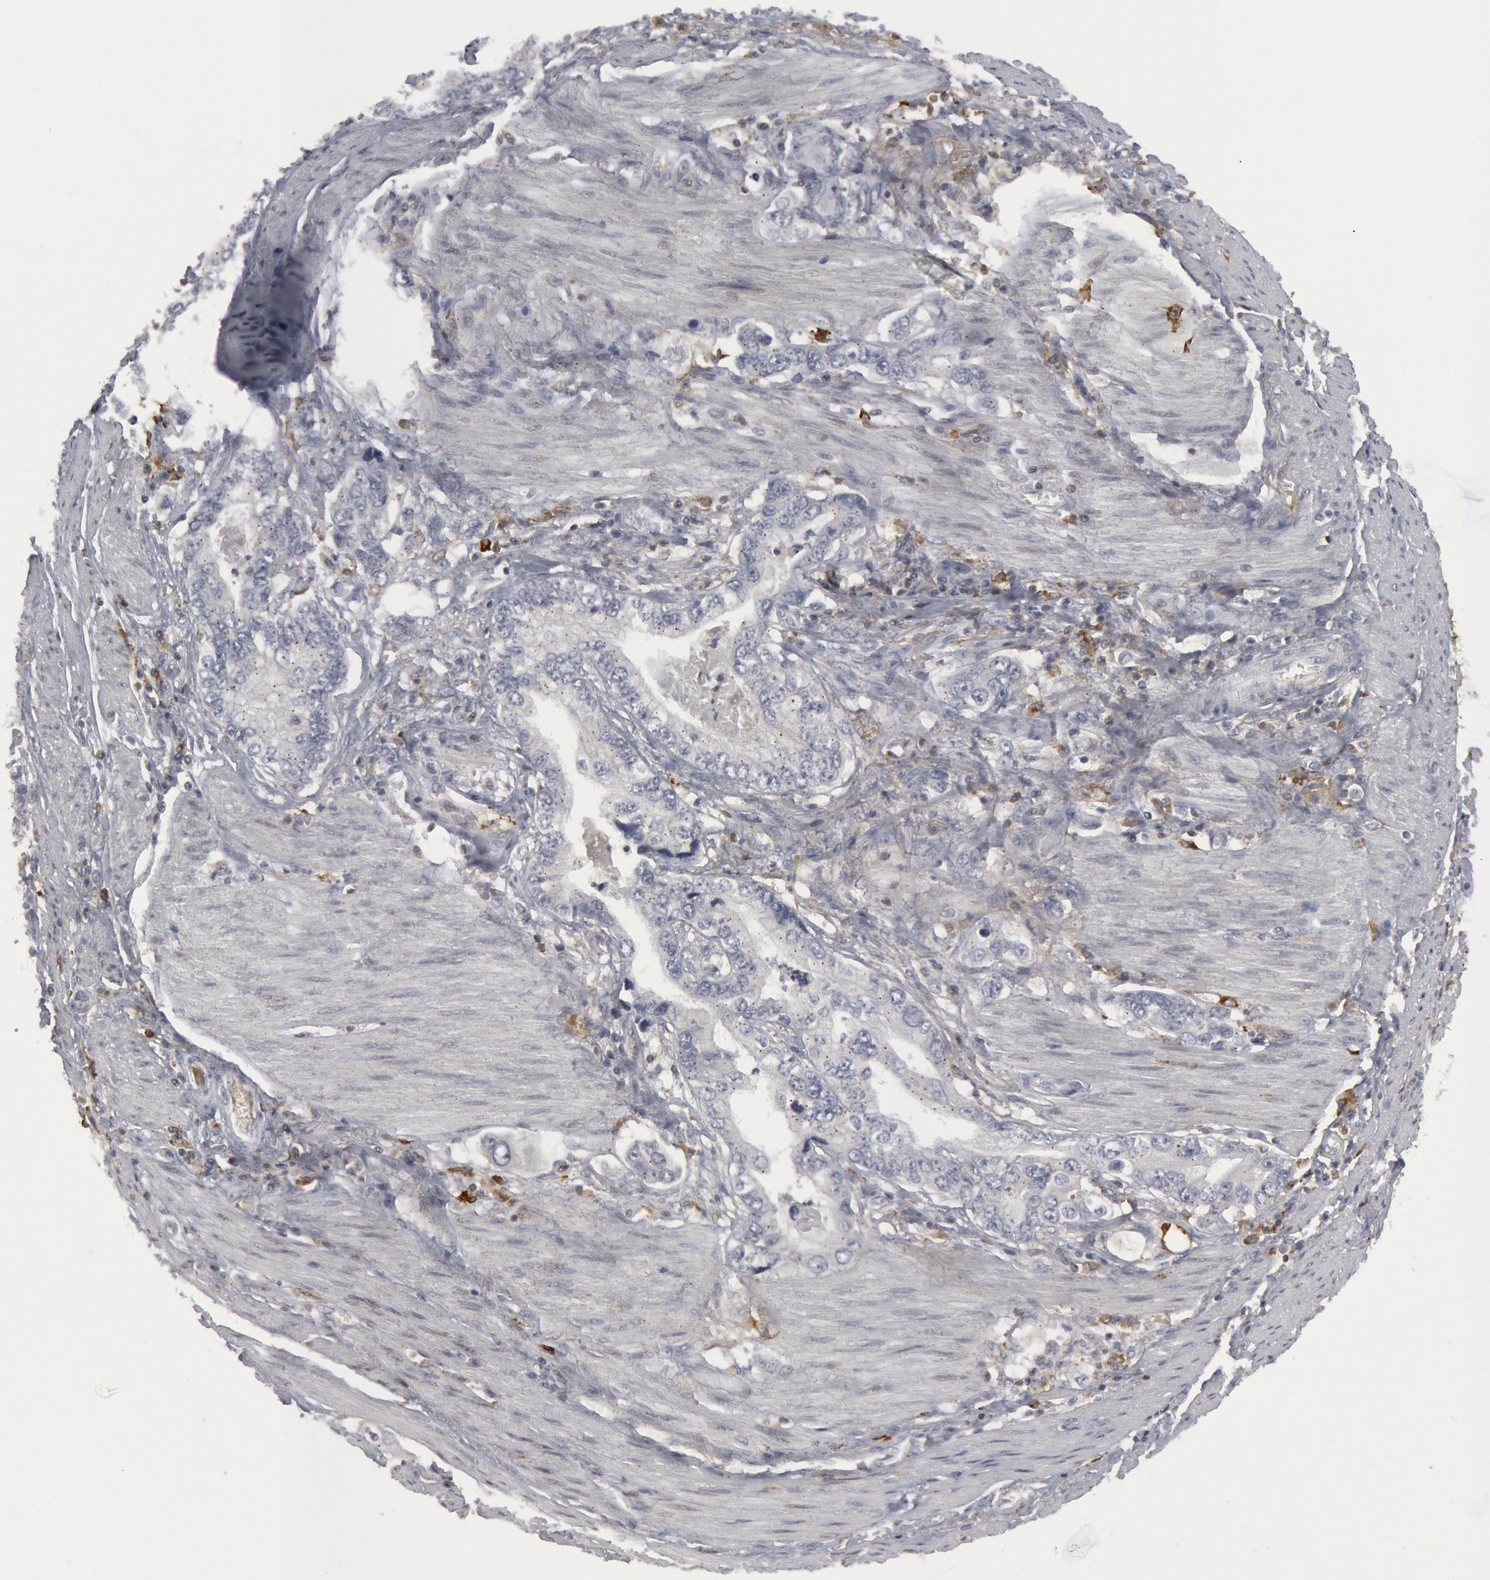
{"staining": {"intensity": "negative", "quantity": "none", "location": "none"}, "tissue": "stomach cancer", "cell_type": "Tumor cells", "image_type": "cancer", "snomed": [{"axis": "morphology", "description": "Adenocarcinoma, NOS"}, {"axis": "topography", "description": "Pancreas"}, {"axis": "topography", "description": "Stomach, upper"}], "caption": "A histopathology image of human adenocarcinoma (stomach) is negative for staining in tumor cells.", "gene": "C1QC", "patient": {"sex": "male", "age": 77}}